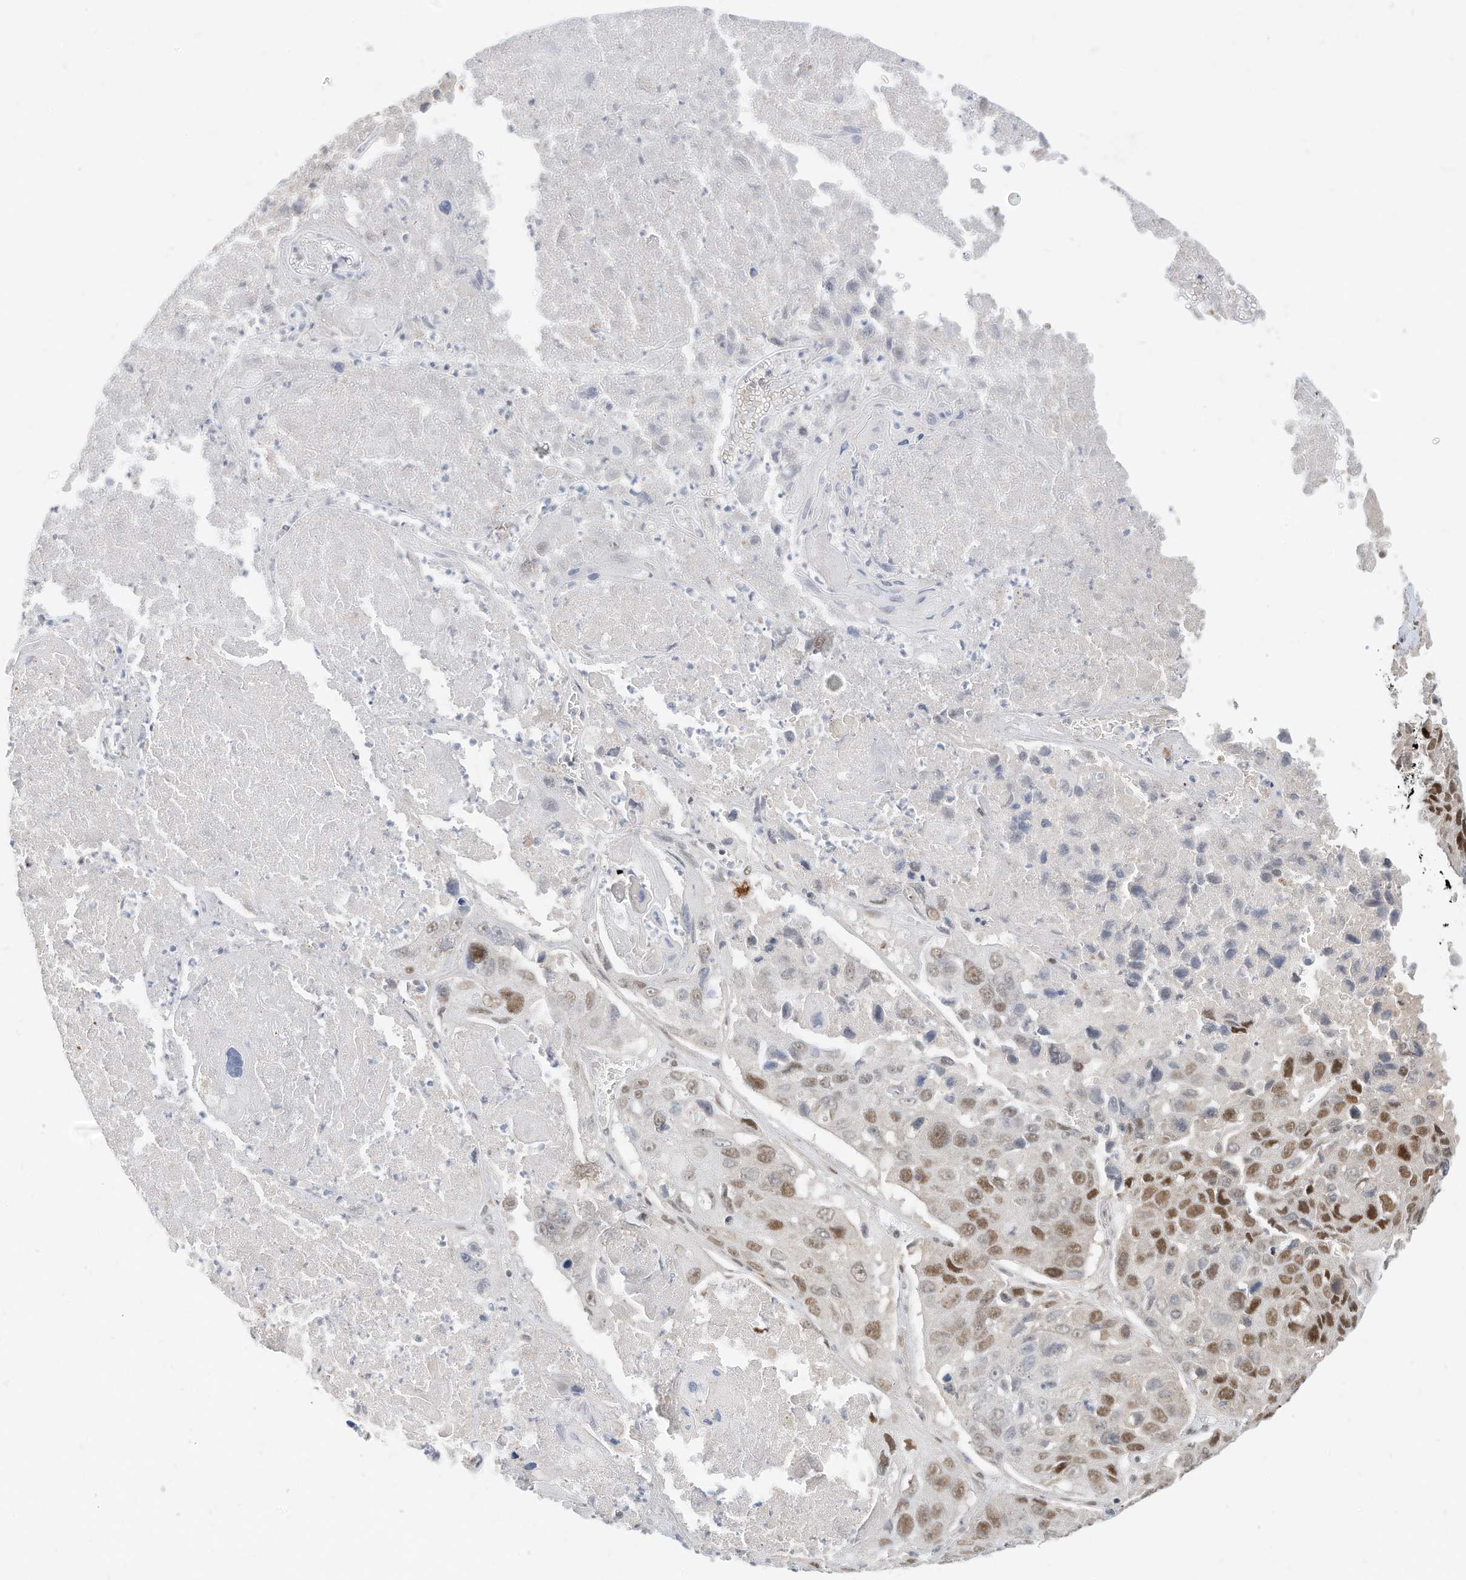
{"staining": {"intensity": "moderate", "quantity": "25%-75%", "location": "nuclear"}, "tissue": "lung cancer", "cell_type": "Tumor cells", "image_type": "cancer", "snomed": [{"axis": "morphology", "description": "Squamous cell carcinoma, NOS"}, {"axis": "topography", "description": "Lung"}], "caption": "This is an image of immunohistochemistry staining of lung squamous cell carcinoma, which shows moderate expression in the nuclear of tumor cells.", "gene": "OGT", "patient": {"sex": "male", "age": 61}}